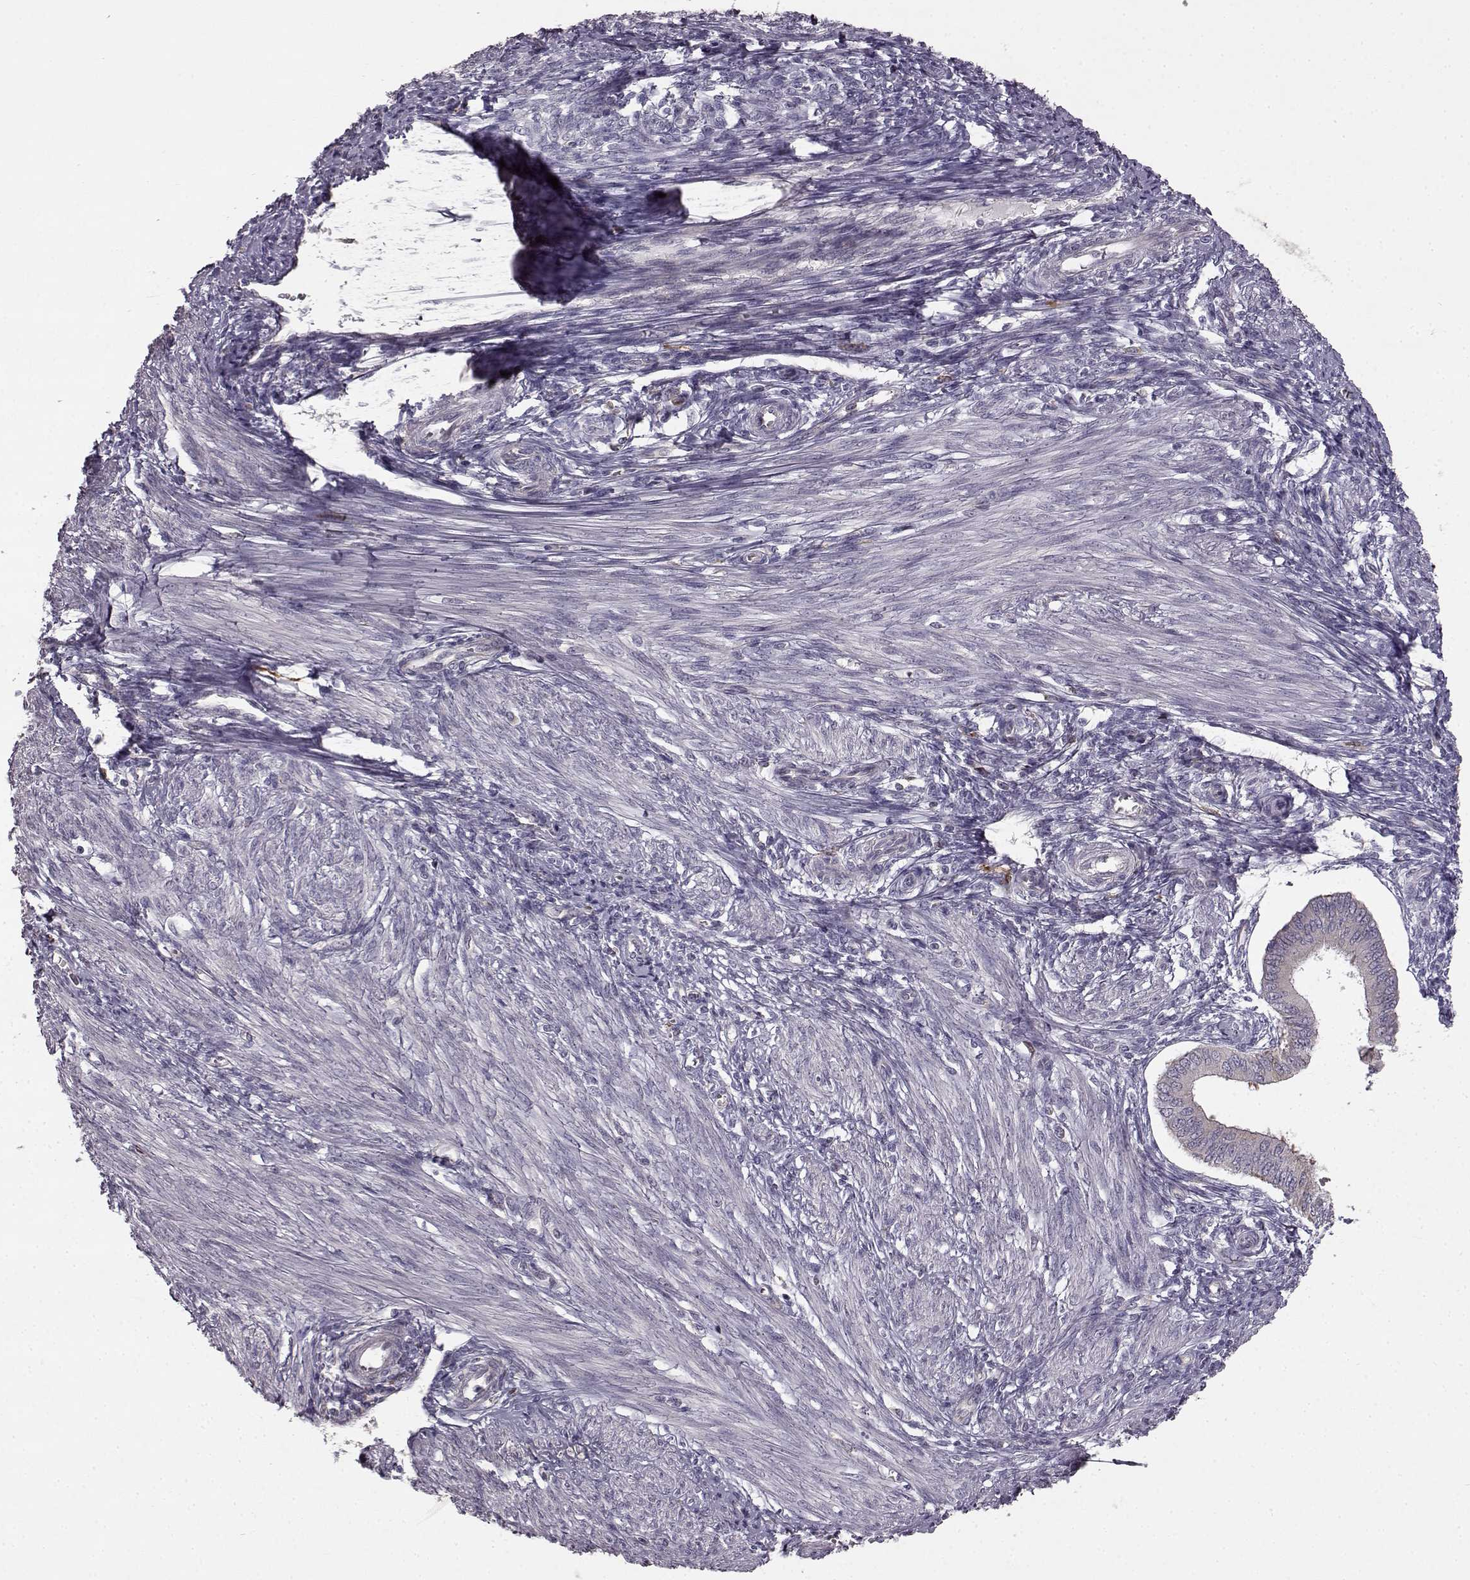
{"staining": {"intensity": "negative", "quantity": "none", "location": "none"}, "tissue": "endometrium", "cell_type": "Cells in endometrial stroma", "image_type": "normal", "snomed": [{"axis": "morphology", "description": "Normal tissue, NOS"}, {"axis": "topography", "description": "Endometrium"}], "caption": "DAB immunohistochemical staining of unremarkable endometrium demonstrates no significant staining in cells in endometrial stroma. The staining was performed using DAB to visualize the protein expression in brown, while the nuclei were stained in blue with hematoxylin (Magnification: 20x).", "gene": "SPAG17", "patient": {"sex": "female", "age": 42}}